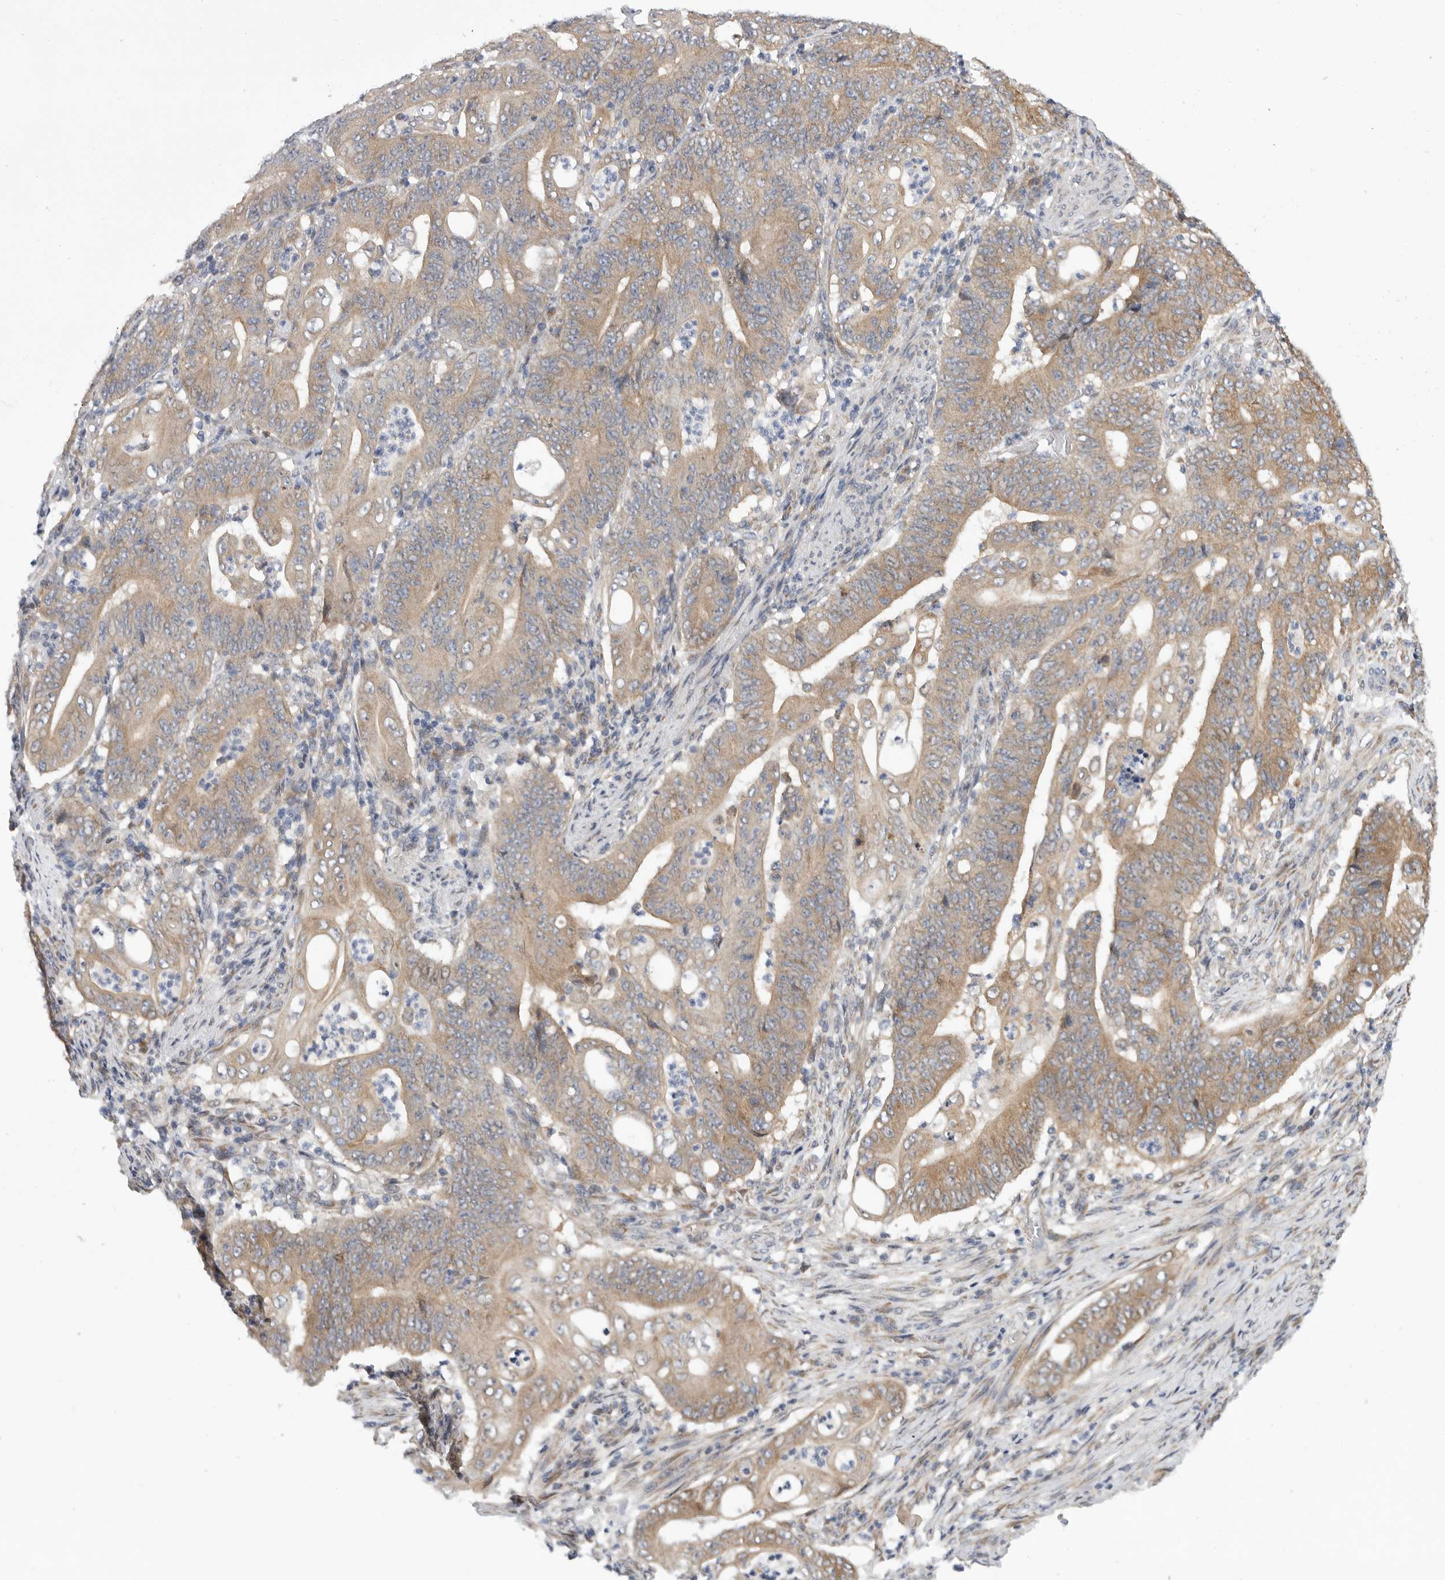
{"staining": {"intensity": "weak", "quantity": ">75%", "location": "cytoplasmic/membranous"}, "tissue": "stomach cancer", "cell_type": "Tumor cells", "image_type": "cancer", "snomed": [{"axis": "morphology", "description": "Adenocarcinoma, NOS"}, {"axis": "topography", "description": "Stomach"}], "caption": "Immunohistochemistry (IHC) micrograph of neoplastic tissue: adenocarcinoma (stomach) stained using immunohistochemistry displays low levels of weak protein expression localized specifically in the cytoplasmic/membranous of tumor cells, appearing as a cytoplasmic/membranous brown color.", "gene": "FBXO43", "patient": {"sex": "female", "age": 73}}